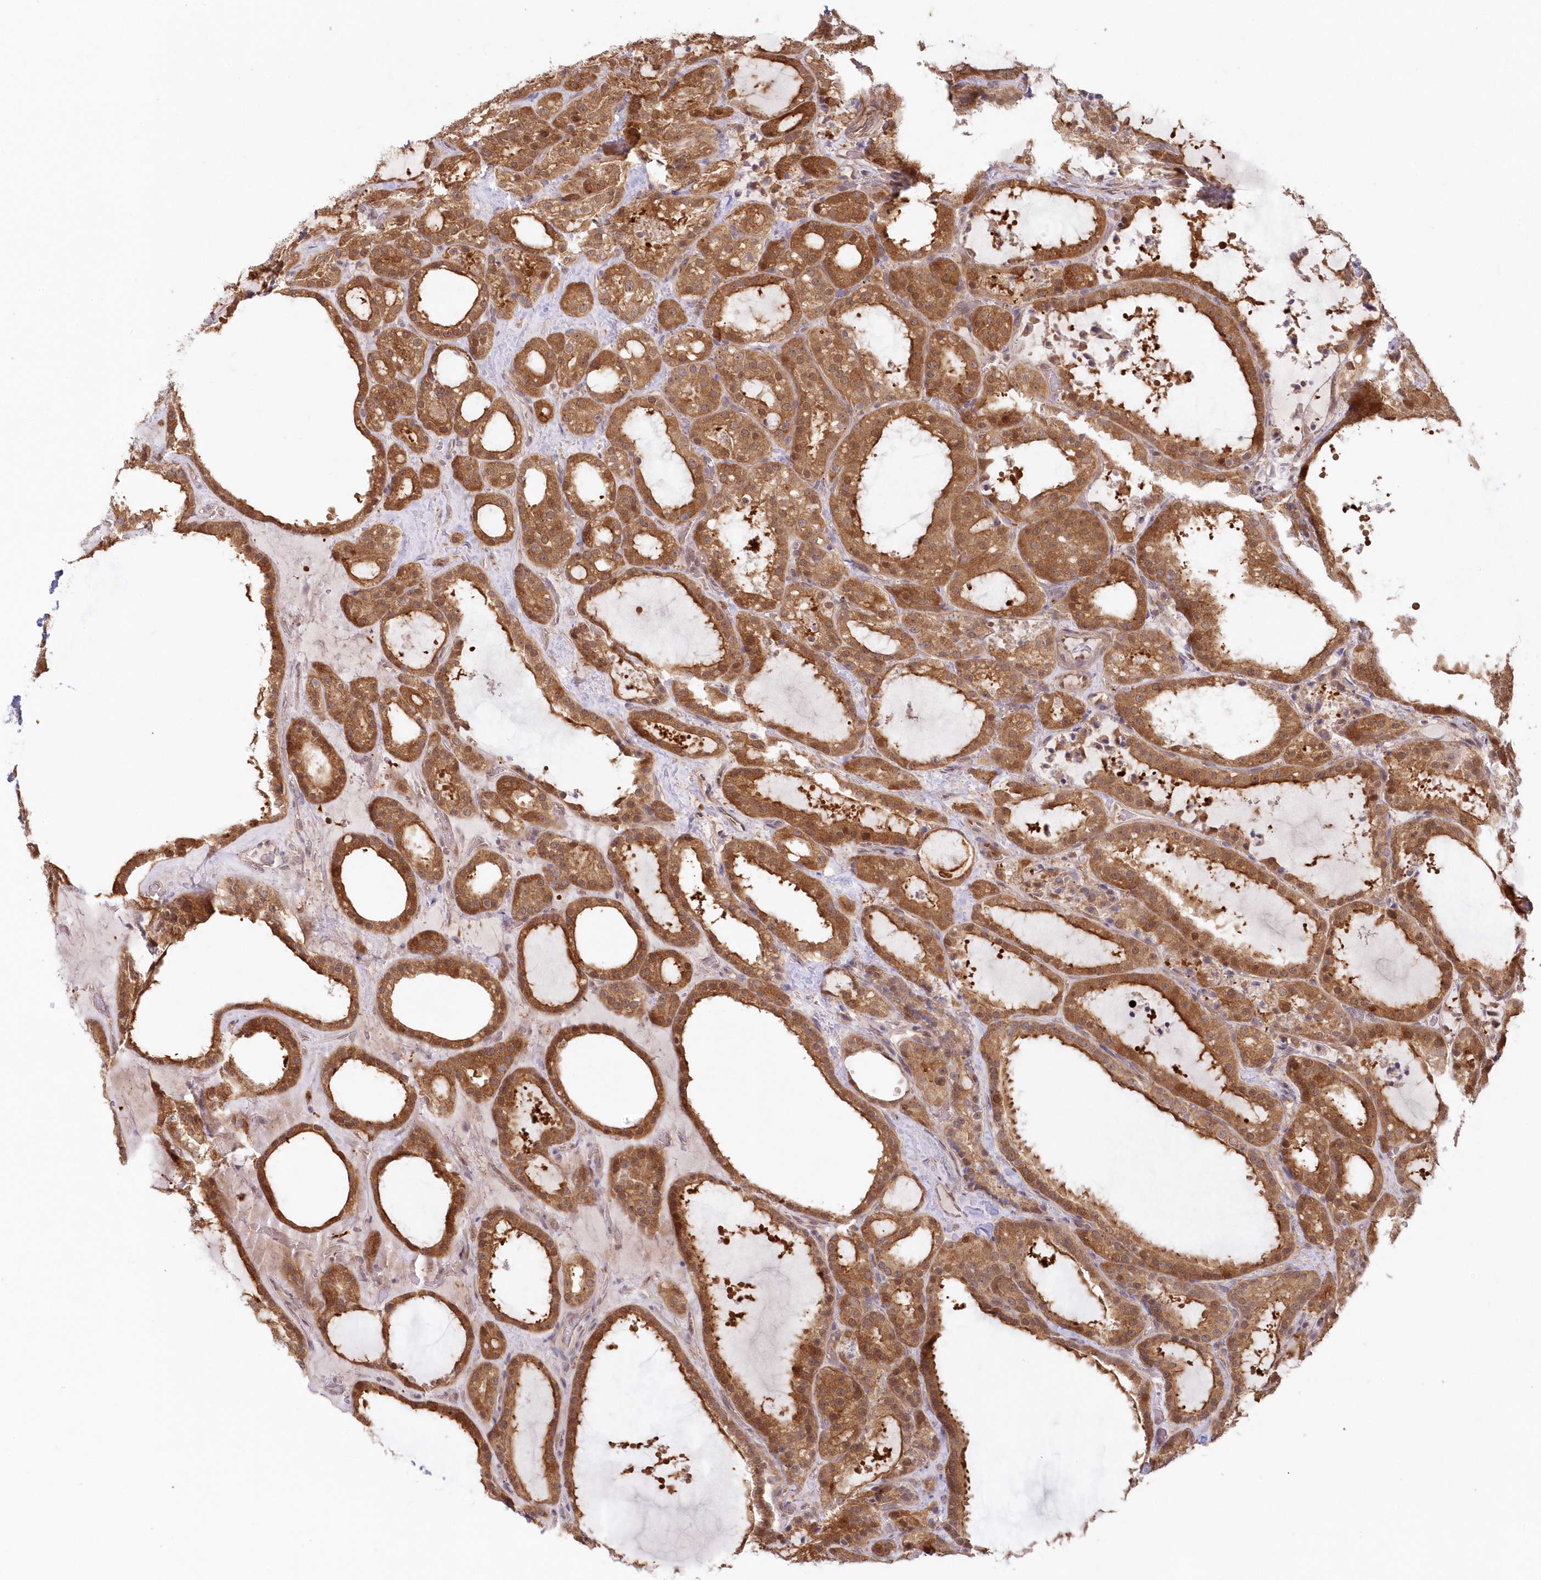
{"staining": {"intensity": "moderate", "quantity": ">75%", "location": "cytoplasmic/membranous,nuclear"}, "tissue": "thyroid cancer", "cell_type": "Tumor cells", "image_type": "cancer", "snomed": [{"axis": "morphology", "description": "Papillary adenocarcinoma, NOS"}, {"axis": "topography", "description": "Thyroid gland"}], "caption": "Protein expression analysis of thyroid papillary adenocarcinoma demonstrates moderate cytoplasmic/membranous and nuclear staining in about >75% of tumor cells. The staining was performed using DAB to visualize the protein expression in brown, while the nuclei were stained in blue with hematoxylin (Magnification: 20x).", "gene": "GBE1", "patient": {"sex": "male", "age": 77}}